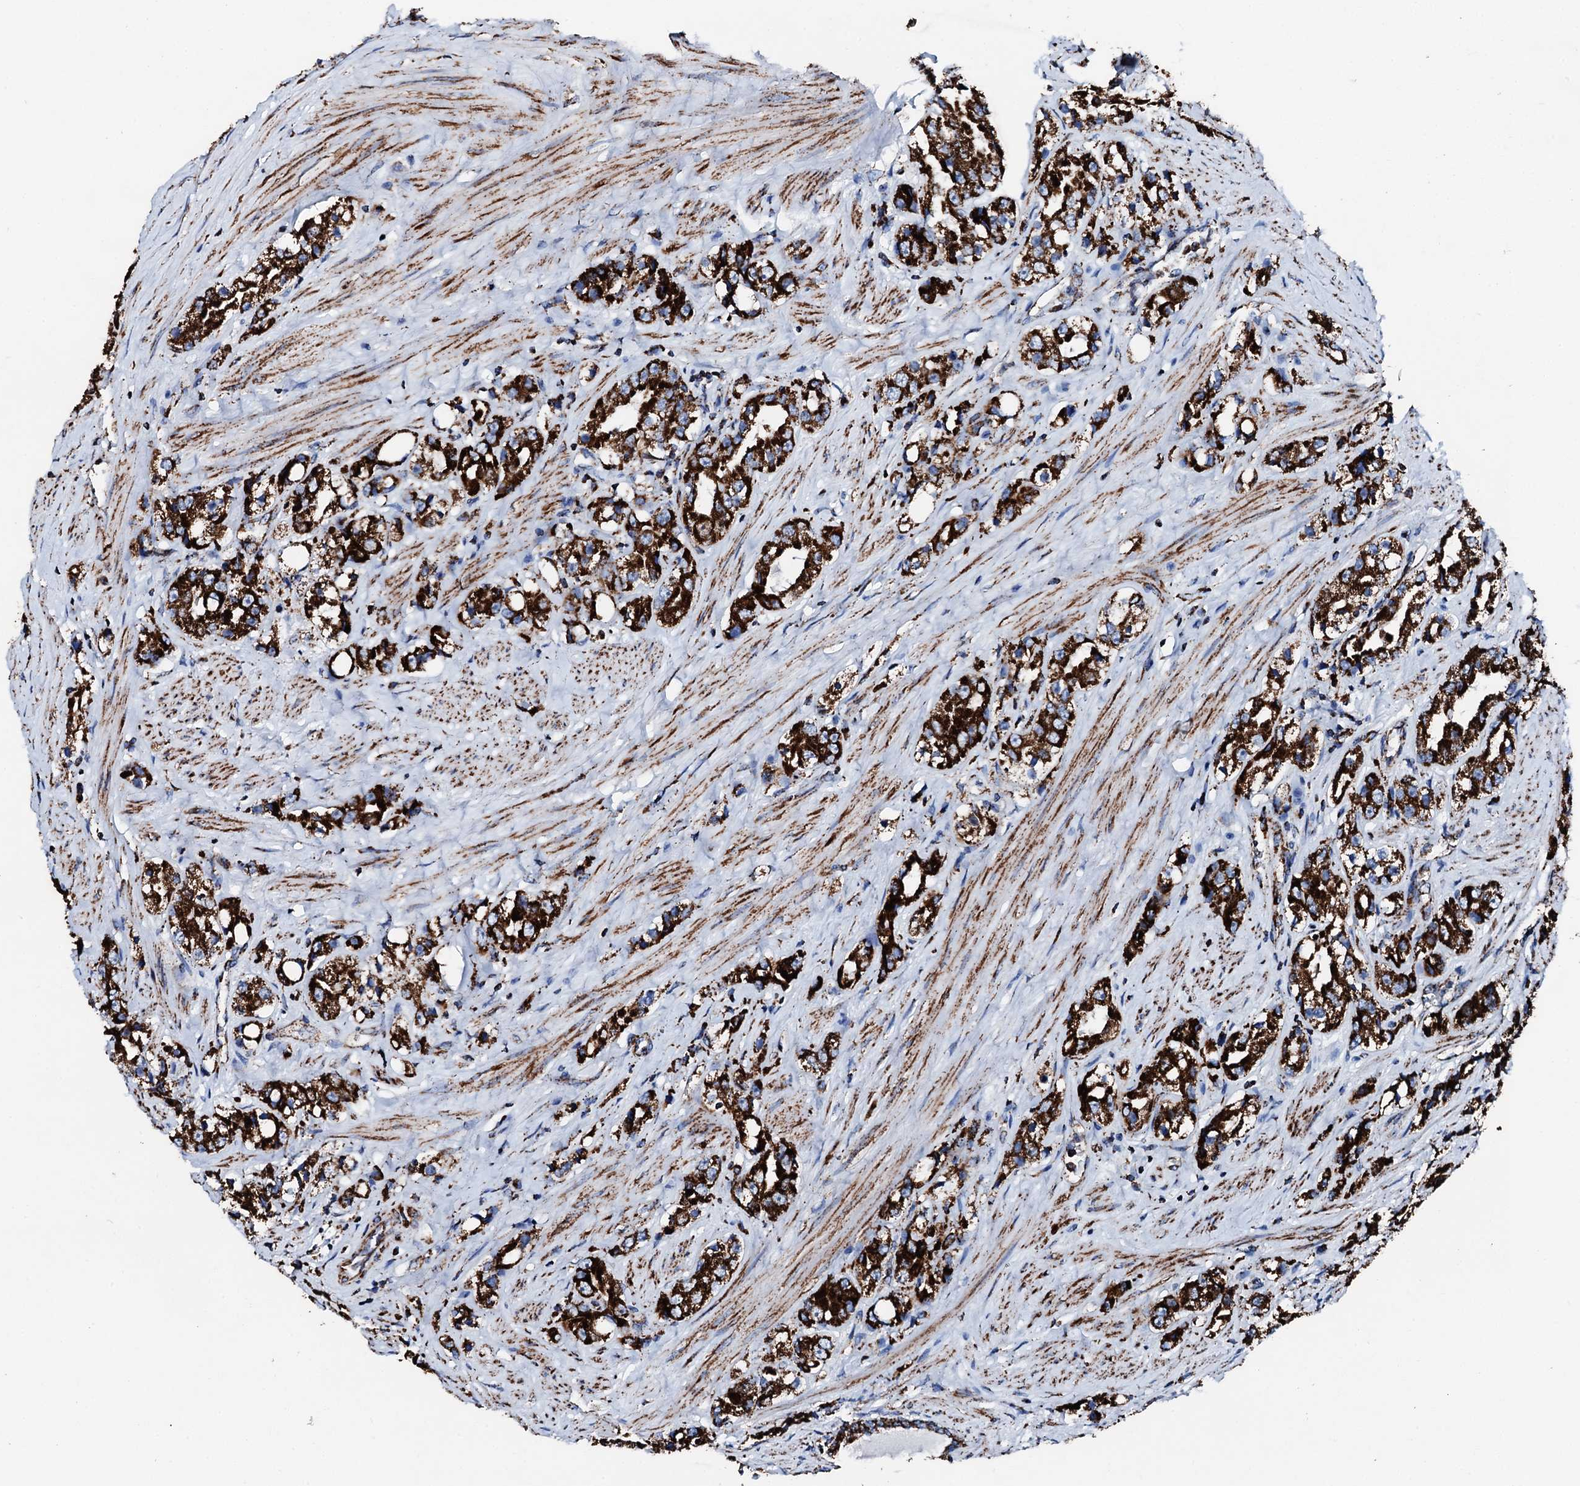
{"staining": {"intensity": "strong", "quantity": ">75%", "location": "cytoplasmic/membranous"}, "tissue": "prostate cancer", "cell_type": "Tumor cells", "image_type": "cancer", "snomed": [{"axis": "morphology", "description": "Adenocarcinoma, NOS"}, {"axis": "topography", "description": "Prostate"}], "caption": "Immunohistochemistry (IHC) photomicrograph of prostate cancer (adenocarcinoma) stained for a protein (brown), which exhibits high levels of strong cytoplasmic/membranous staining in about >75% of tumor cells.", "gene": "HADH", "patient": {"sex": "male", "age": 79}}